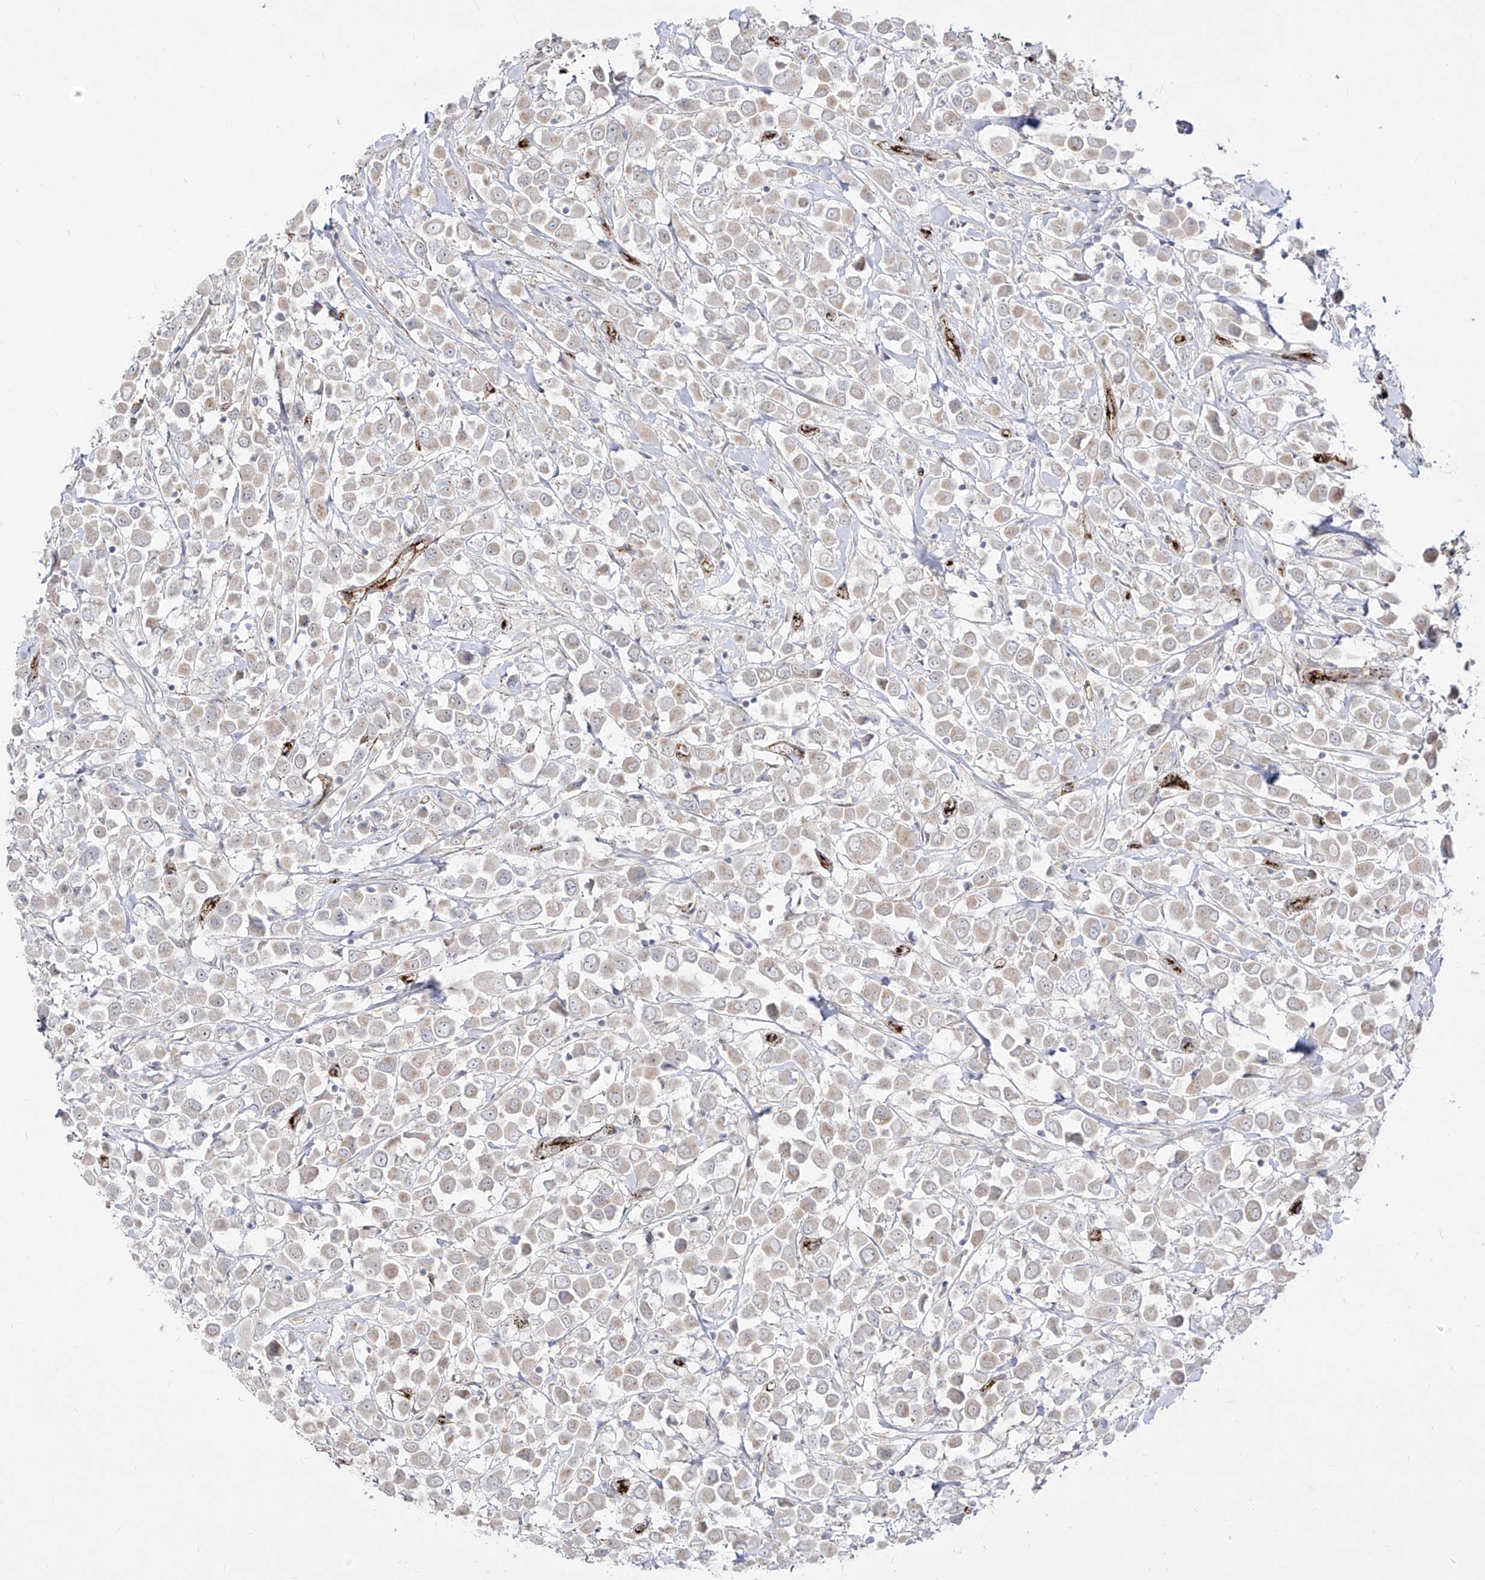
{"staining": {"intensity": "weak", "quantity": "<25%", "location": "cytoplasmic/membranous"}, "tissue": "breast cancer", "cell_type": "Tumor cells", "image_type": "cancer", "snomed": [{"axis": "morphology", "description": "Duct carcinoma"}, {"axis": "topography", "description": "Breast"}], "caption": "This is an immunohistochemistry (IHC) micrograph of human breast cancer (invasive ductal carcinoma). There is no expression in tumor cells.", "gene": "ZGRF1", "patient": {"sex": "female", "age": 61}}